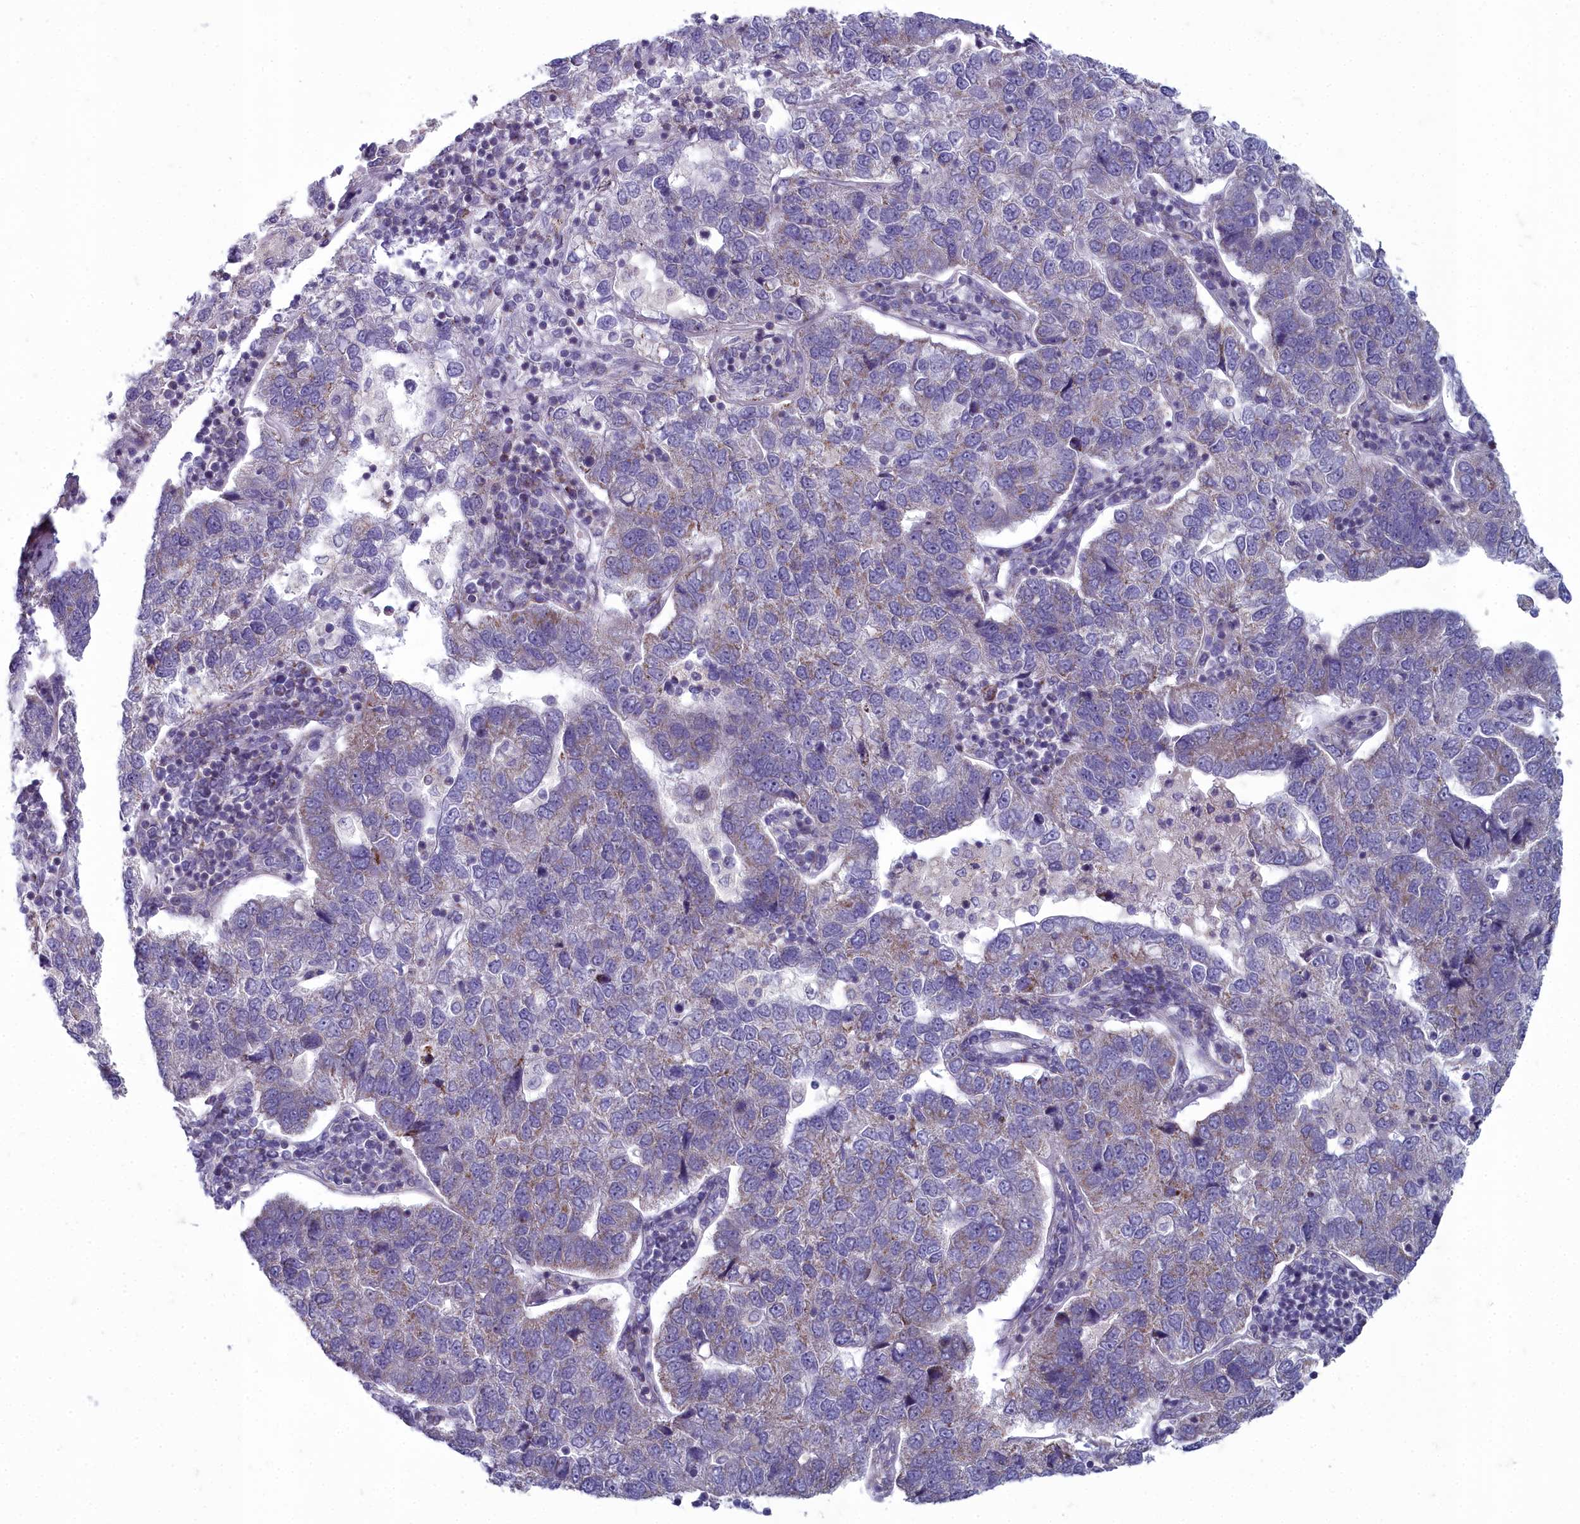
{"staining": {"intensity": "moderate", "quantity": "<25%", "location": "cytoplasmic/membranous"}, "tissue": "pancreatic cancer", "cell_type": "Tumor cells", "image_type": "cancer", "snomed": [{"axis": "morphology", "description": "Adenocarcinoma, NOS"}, {"axis": "topography", "description": "Pancreas"}], "caption": "Approximately <25% of tumor cells in human adenocarcinoma (pancreatic) exhibit moderate cytoplasmic/membranous protein staining as visualized by brown immunohistochemical staining.", "gene": "INSYN2A", "patient": {"sex": "female", "age": 61}}